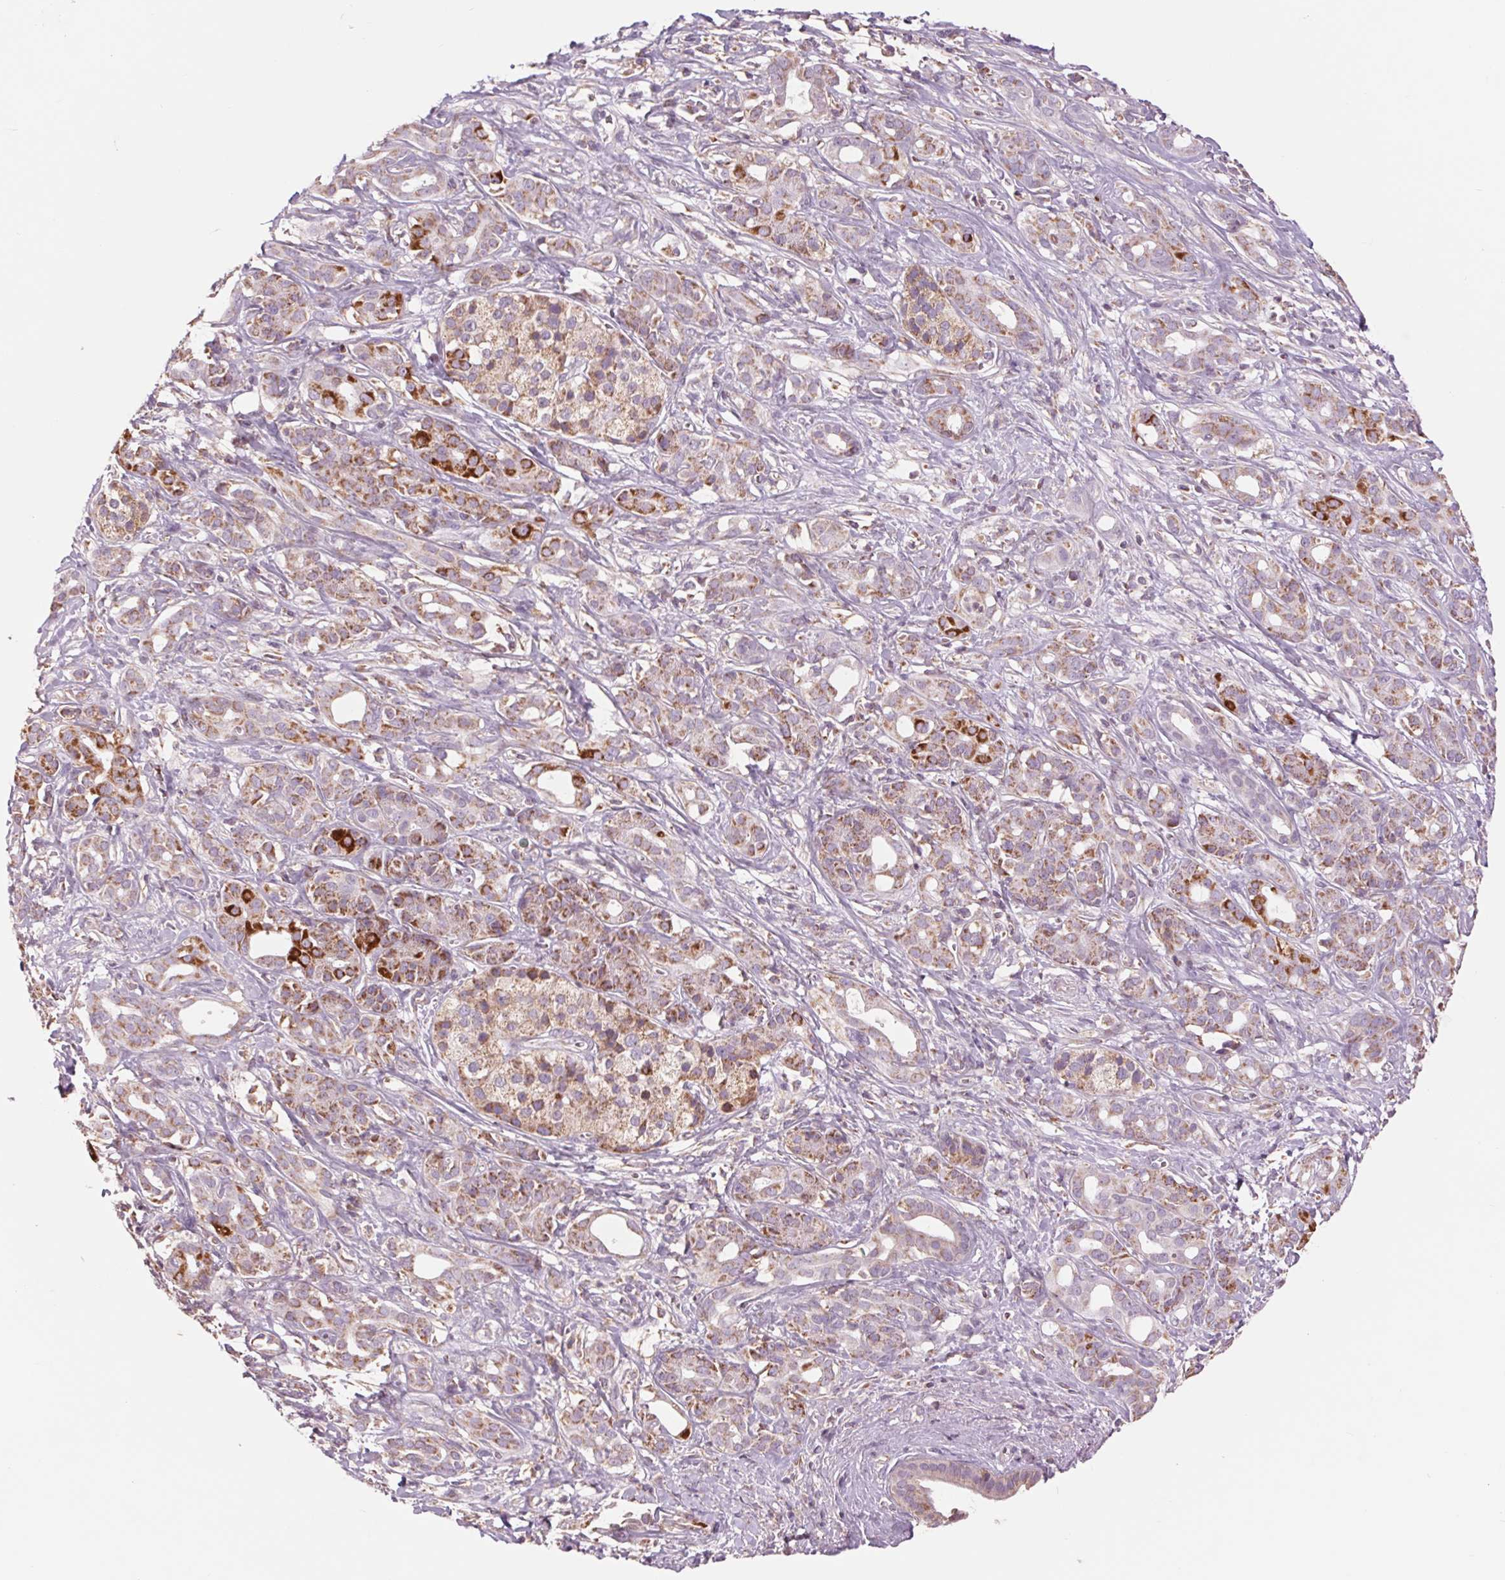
{"staining": {"intensity": "strong", "quantity": "25%-75%", "location": "cytoplasmic/membranous"}, "tissue": "pancreatic cancer", "cell_type": "Tumor cells", "image_type": "cancer", "snomed": [{"axis": "morphology", "description": "Adenocarcinoma, NOS"}, {"axis": "topography", "description": "Pancreas"}], "caption": "An immunohistochemistry (IHC) image of neoplastic tissue is shown. Protein staining in brown labels strong cytoplasmic/membranous positivity in pancreatic cancer within tumor cells.", "gene": "COX6A1", "patient": {"sex": "male", "age": 61}}